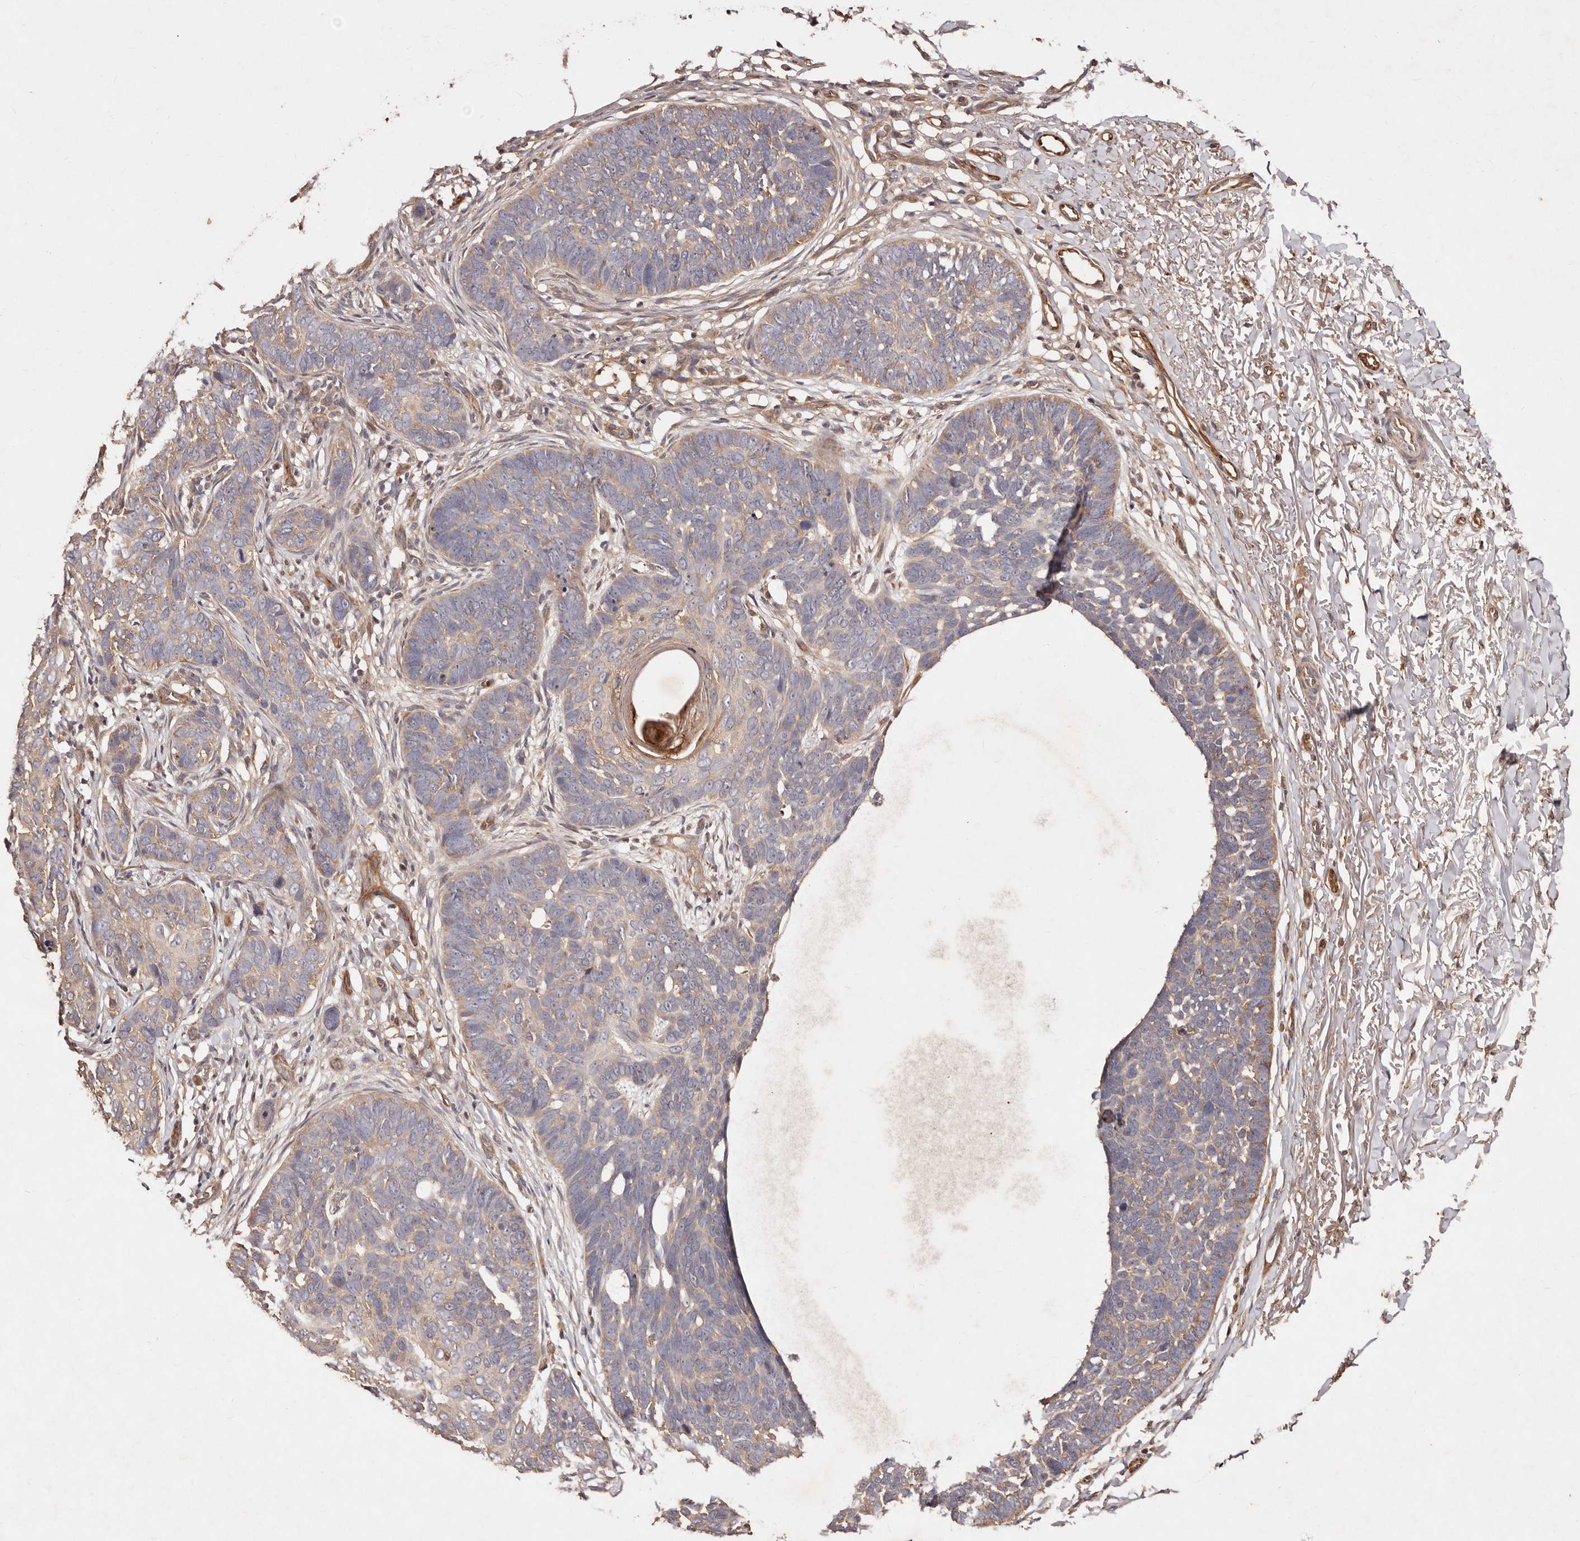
{"staining": {"intensity": "weak", "quantity": ">75%", "location": "cytoplasmic/membranous"}, "tissue": "skin cancer", "cell_type": "Tumor cells", "image_type": "cancer", "snomed": [{"axis": "morphology", "description": "Normal tissue, NOS"}, {"axis": "morphology", "description": "Basal cell carcinoma"}, {"axis": "topography", "description": "Skin"}], "caption": "Brown immunohistochemical staining in skin basal cell carcinoma shows weak cytoplasmic/membranous staining in approximately >75% of tumor cells.", "gene": "CCL14", "patient": {"sex": "male", "age": 77}}